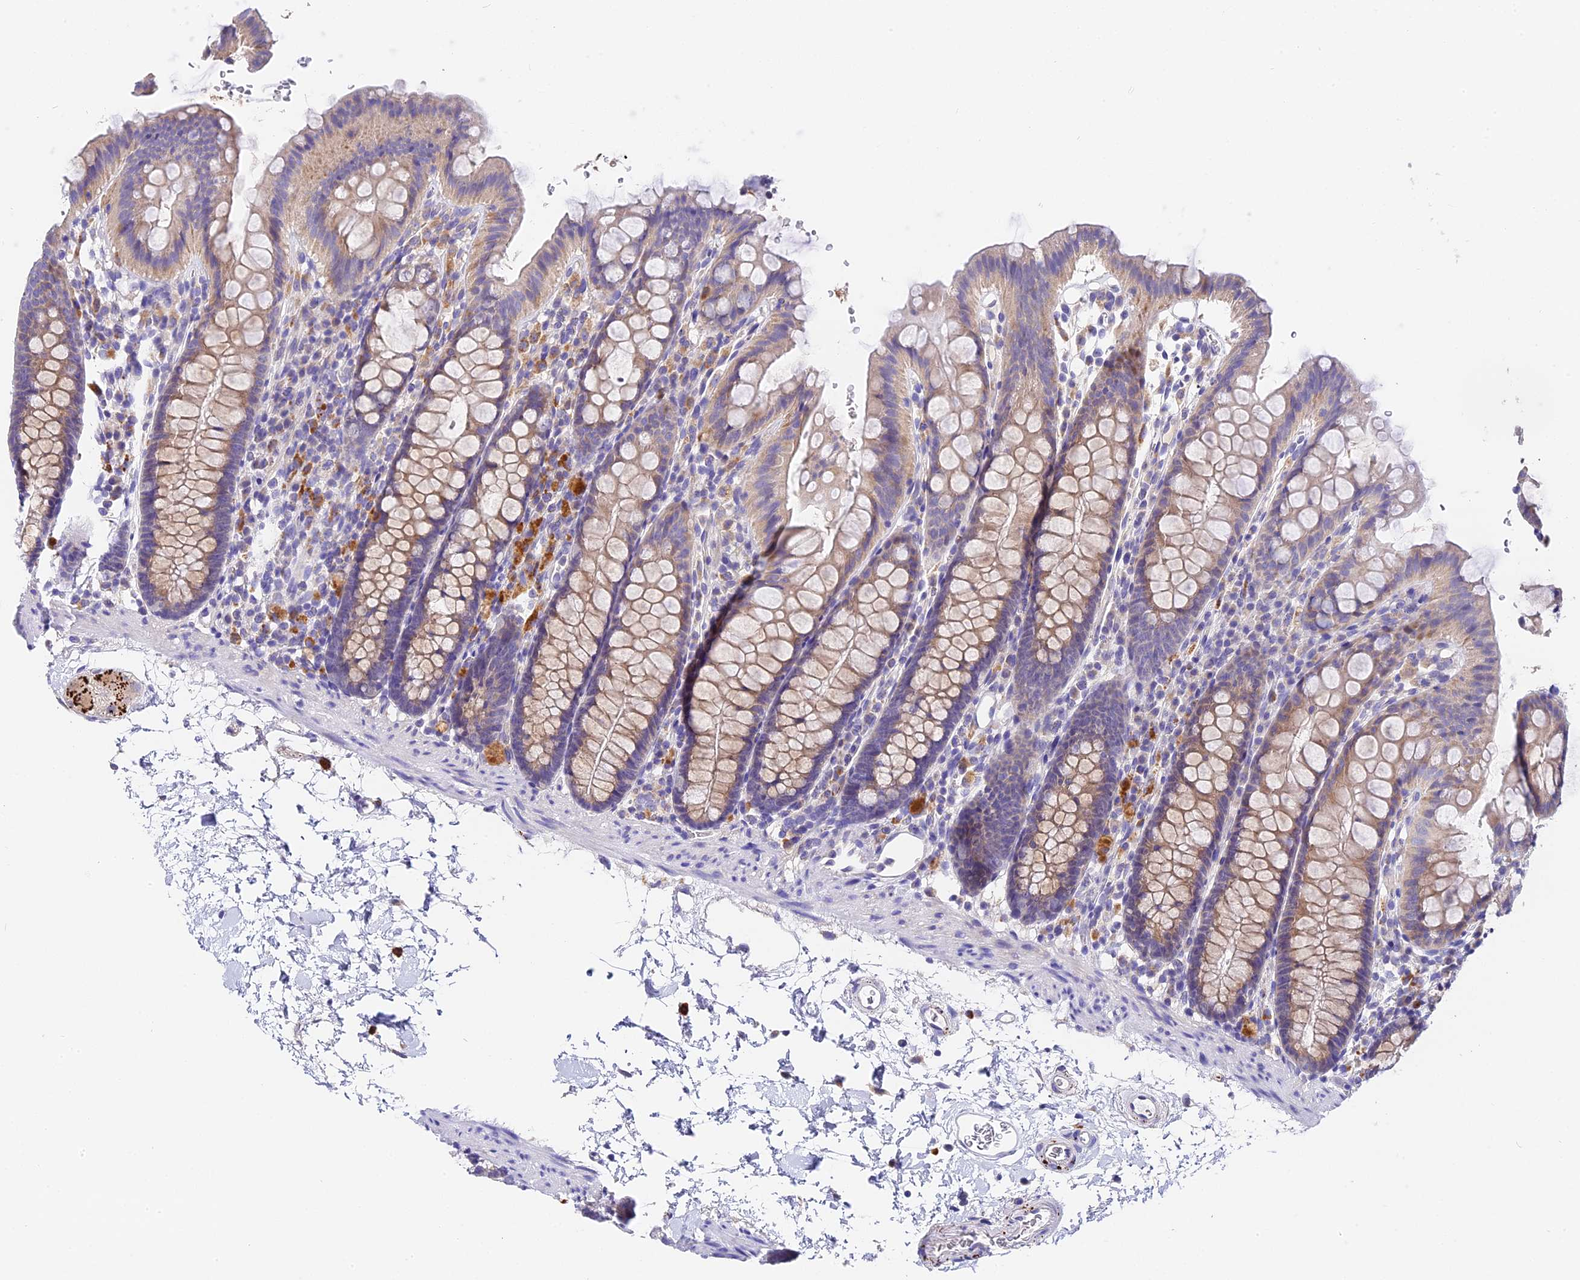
{"staining": {"intensity": "negative", "quantity": "none", "location": "none"}, "tissue": "colon", "cell_type": "Endothelial cells", "image_type": "normal", "snomed": [{"axis": "morphology", "description": "Normal tissue, NOS"}, {"axis": "topography", "description": "Colon"}], "caption": "IHC micrograph of normal colon: human colon stained with DAB (3,3'-diaminobenzidine) shows no significant protein positivity in endothelial cells.", "gene": "LYPD6", "patient": {"sex": "male", "age": 75}}